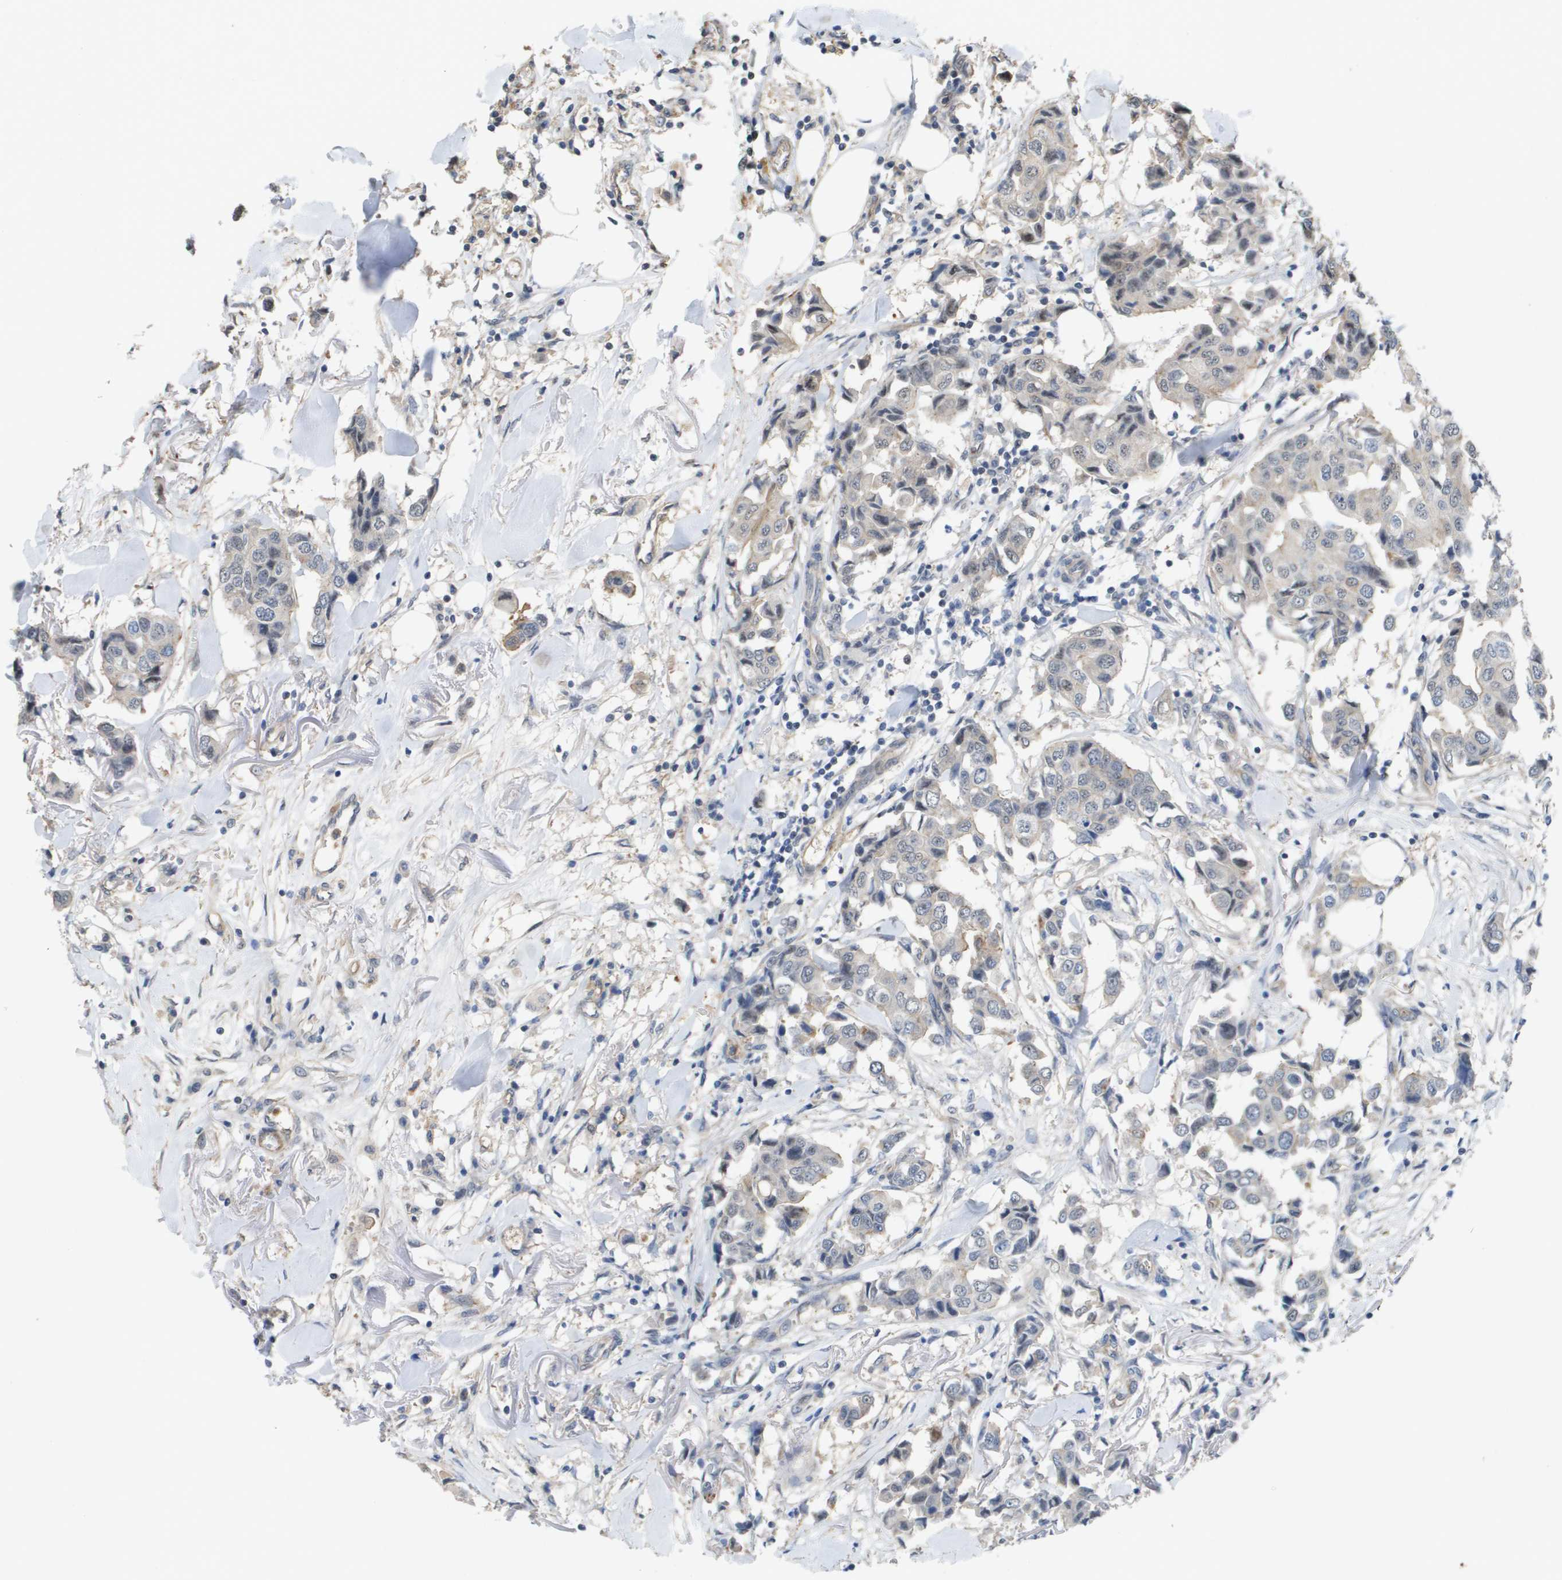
{"staining": {"intensity": "negative", "quantity": "none", "location": "none"}, "tissue": "breast cancer", "cell_type": "Tumor cells", "image_type": "cancer", "snomed": [{"axis": "morphology", "description": "Duct carcinoma"}, {"axis": "topography", "description": "Breast"}], "caption": "Immunohistochemistry image of neoplastic tissue: human breast cancer (invasive ductal carcinoma) stained with DAB (3,3'-diaminobenzidine) exhibits no significant protein positivity in tumor cells.", "gene": "RNF112", "patient": {"sex": "female", "age": 80}}